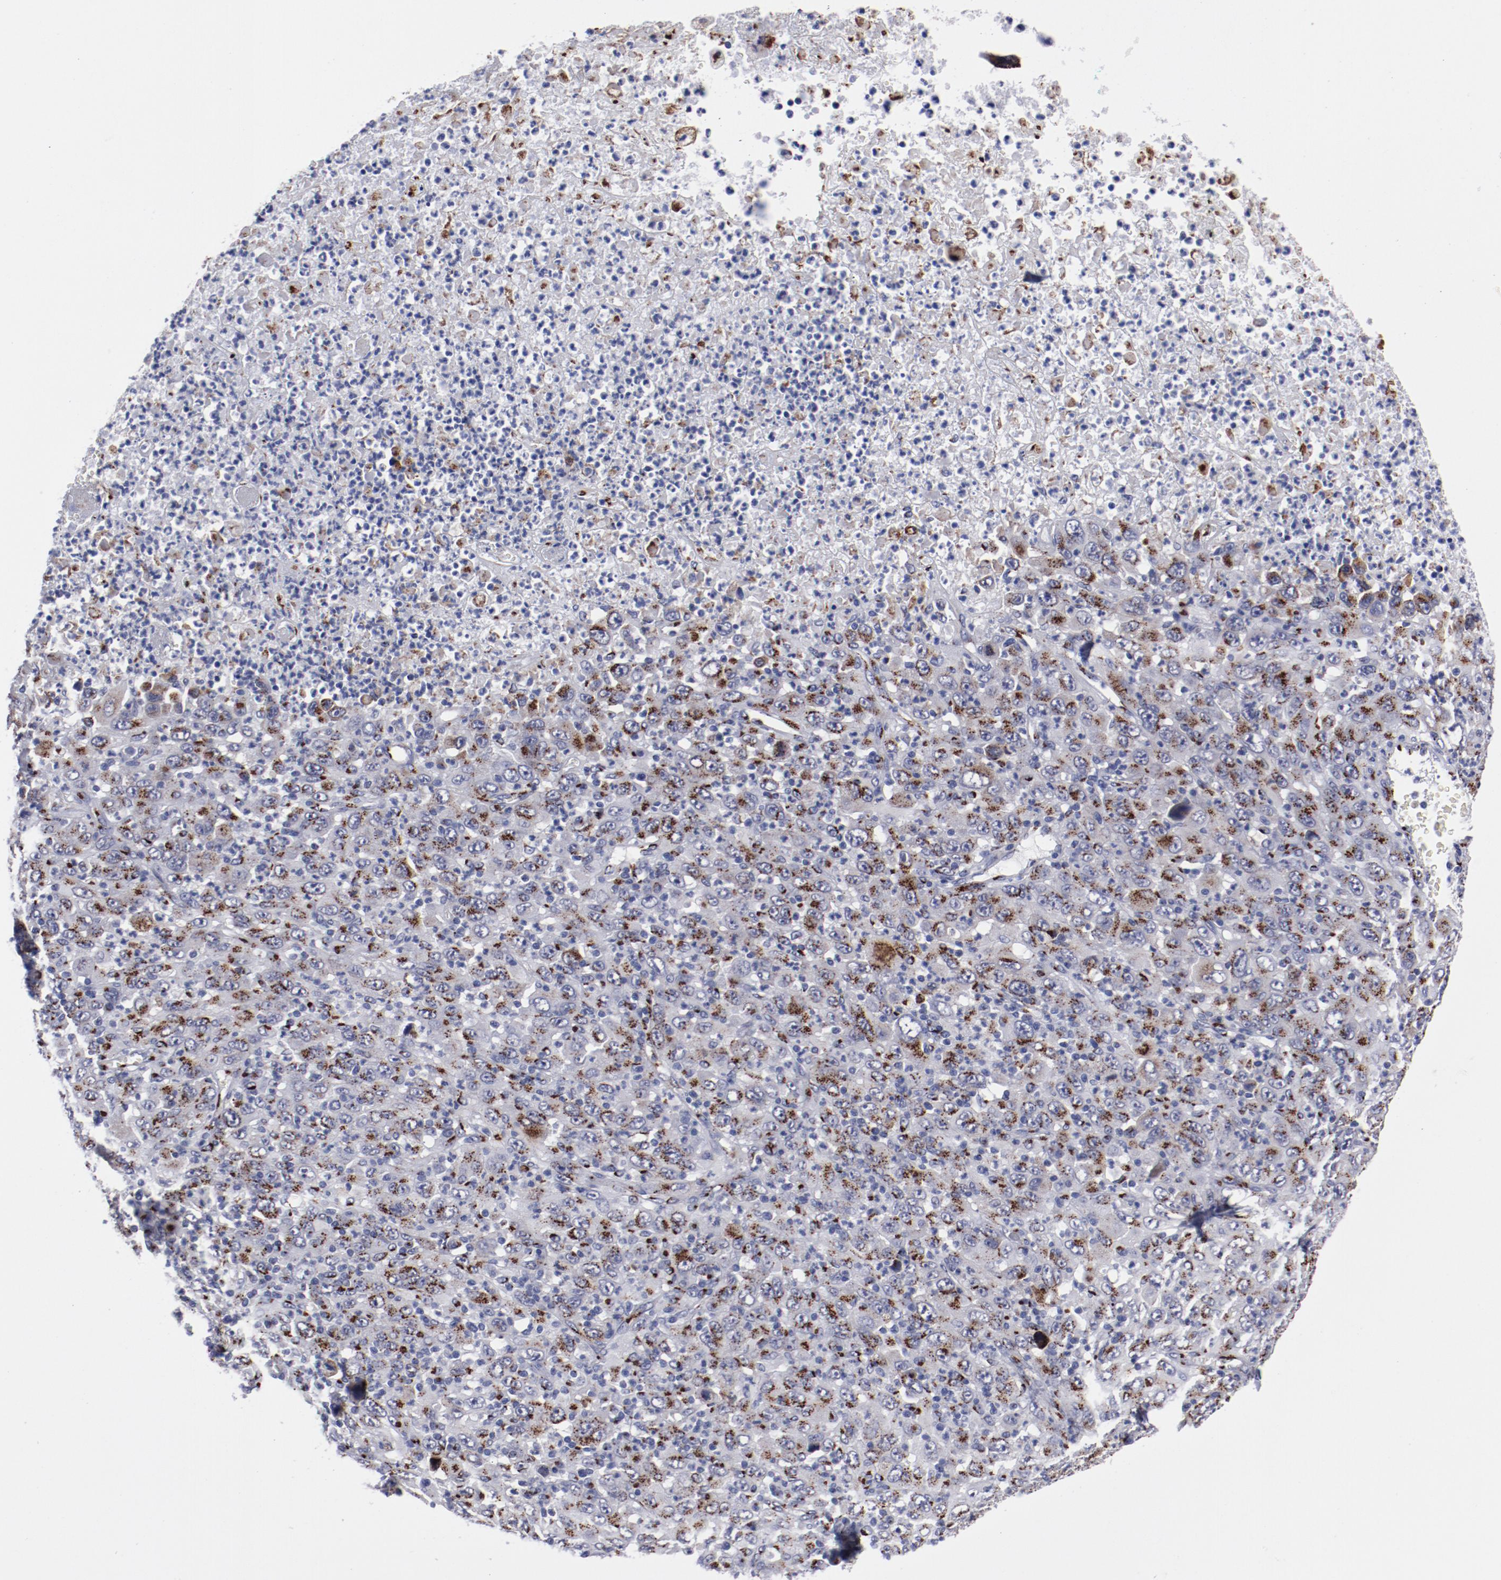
{"staining": {"intensity": "strong", "quantity": ">75%", "location": "cytoplasmic/membranous"}, "tissue": "melanoma", "cell_type": "Tumor cells", "image_type": "cancer", "snomed": [{"axis": "morphology", "description": "Malignant melanoma, Metastatic site"}, {"axis": "topography", "description": "Skin"}], "caption": "Melanoma stained for a protein reveals strong cytoplasmic/membranous positivity in tumor cells.", "gene": "GOLIM4", "patient": {"sex": "female", "age": 56}}